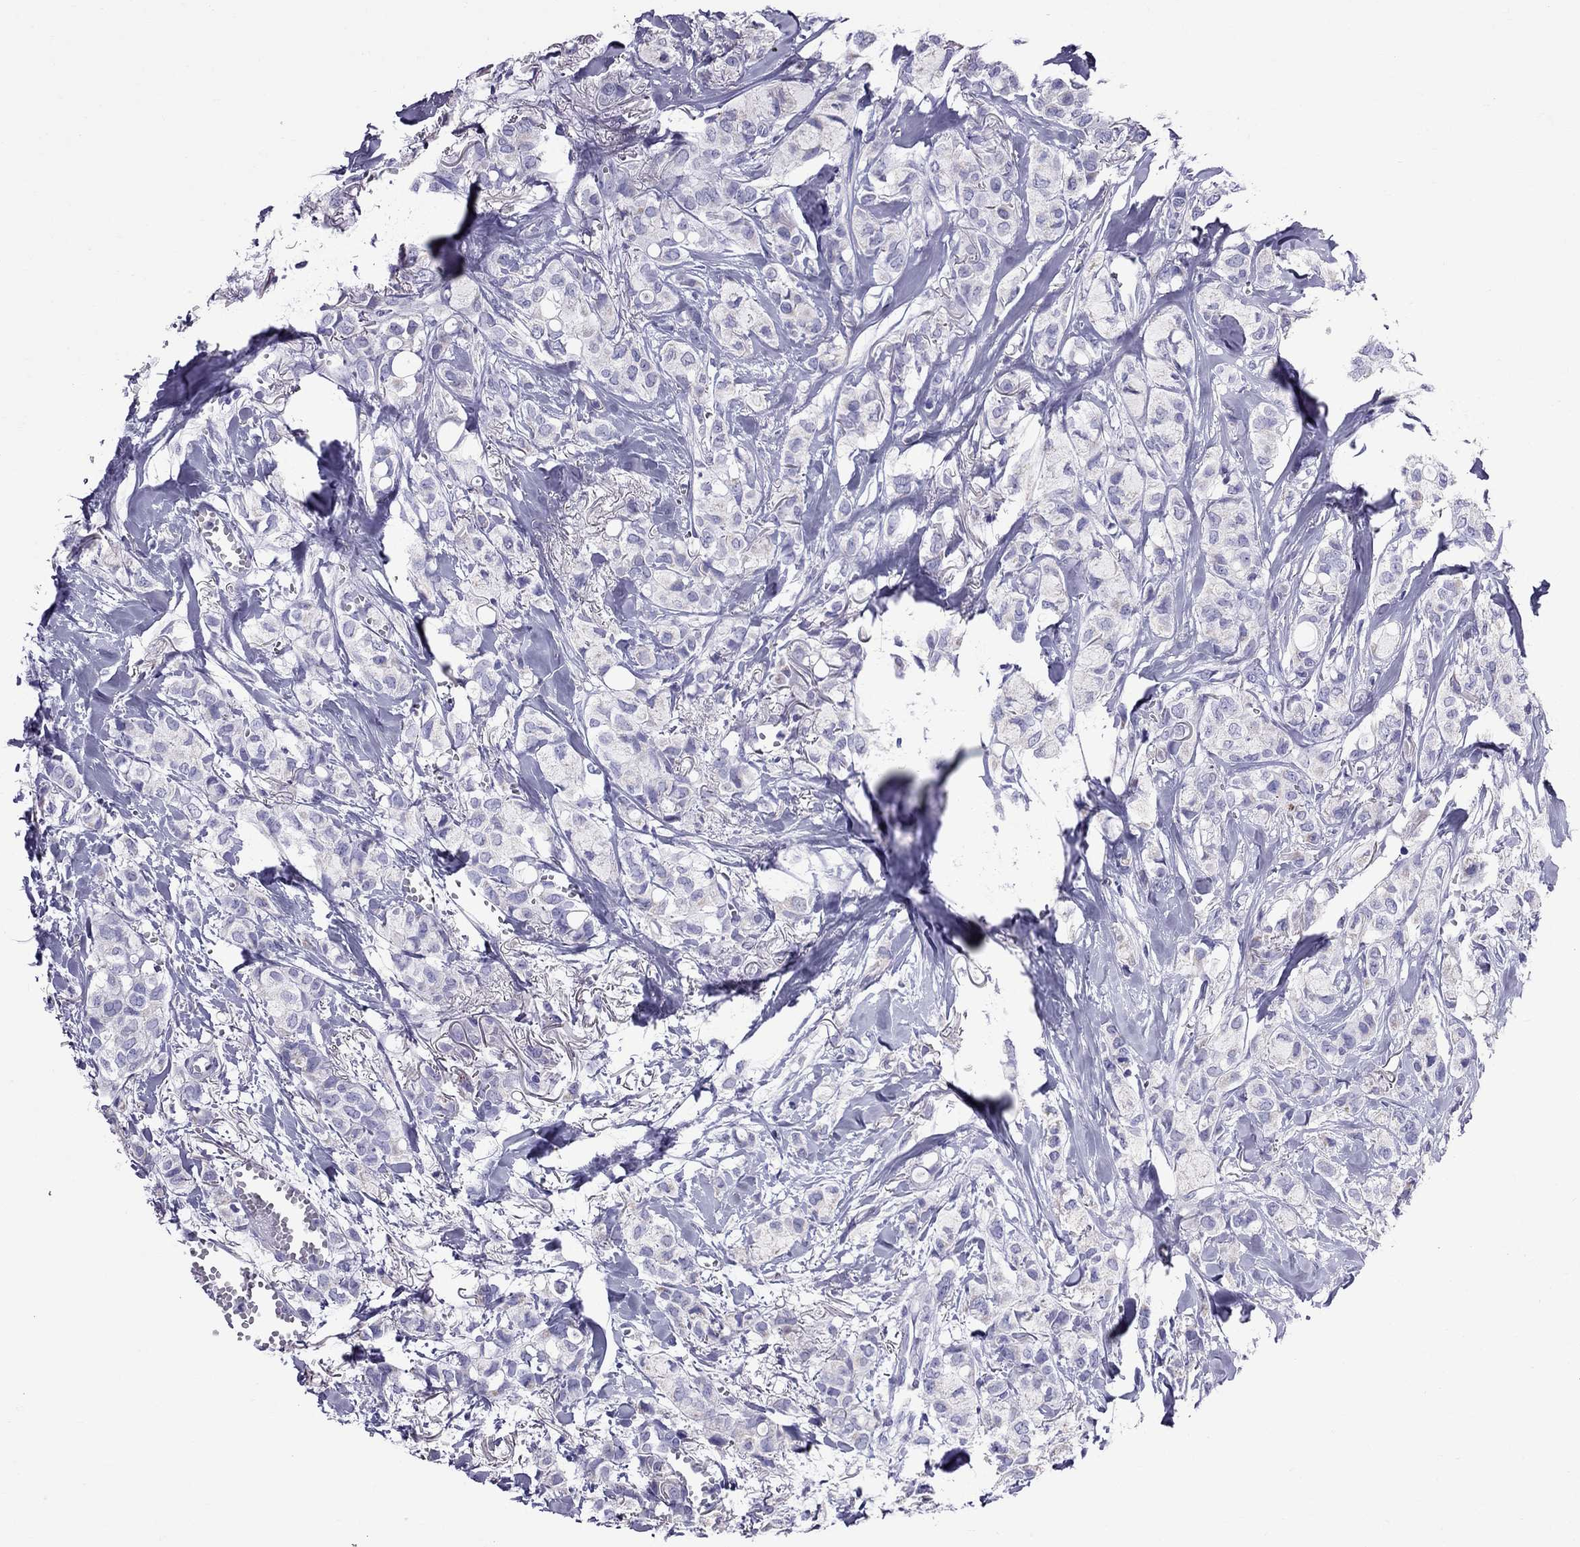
{"staining": {"intensity": "negative", "quantity": "none", "location": "none"}, "tissue": "breast cancer", "cell_type": "Tumor cells", "image_type": "cancer", "snomed": [{"axis": "morphology", "description": "Duct carcinoma"}, {"axis": "topography", "description": "Breast"}], "caption": "DAB (3,3'-diaminobenzidine) immunohistochemical staining of breast cancer (intraductal carcinoma) exhibits no significant staining in tumor cells.", "gene": "TTLL13", "patient": {"sex": "female", "age": 85}}